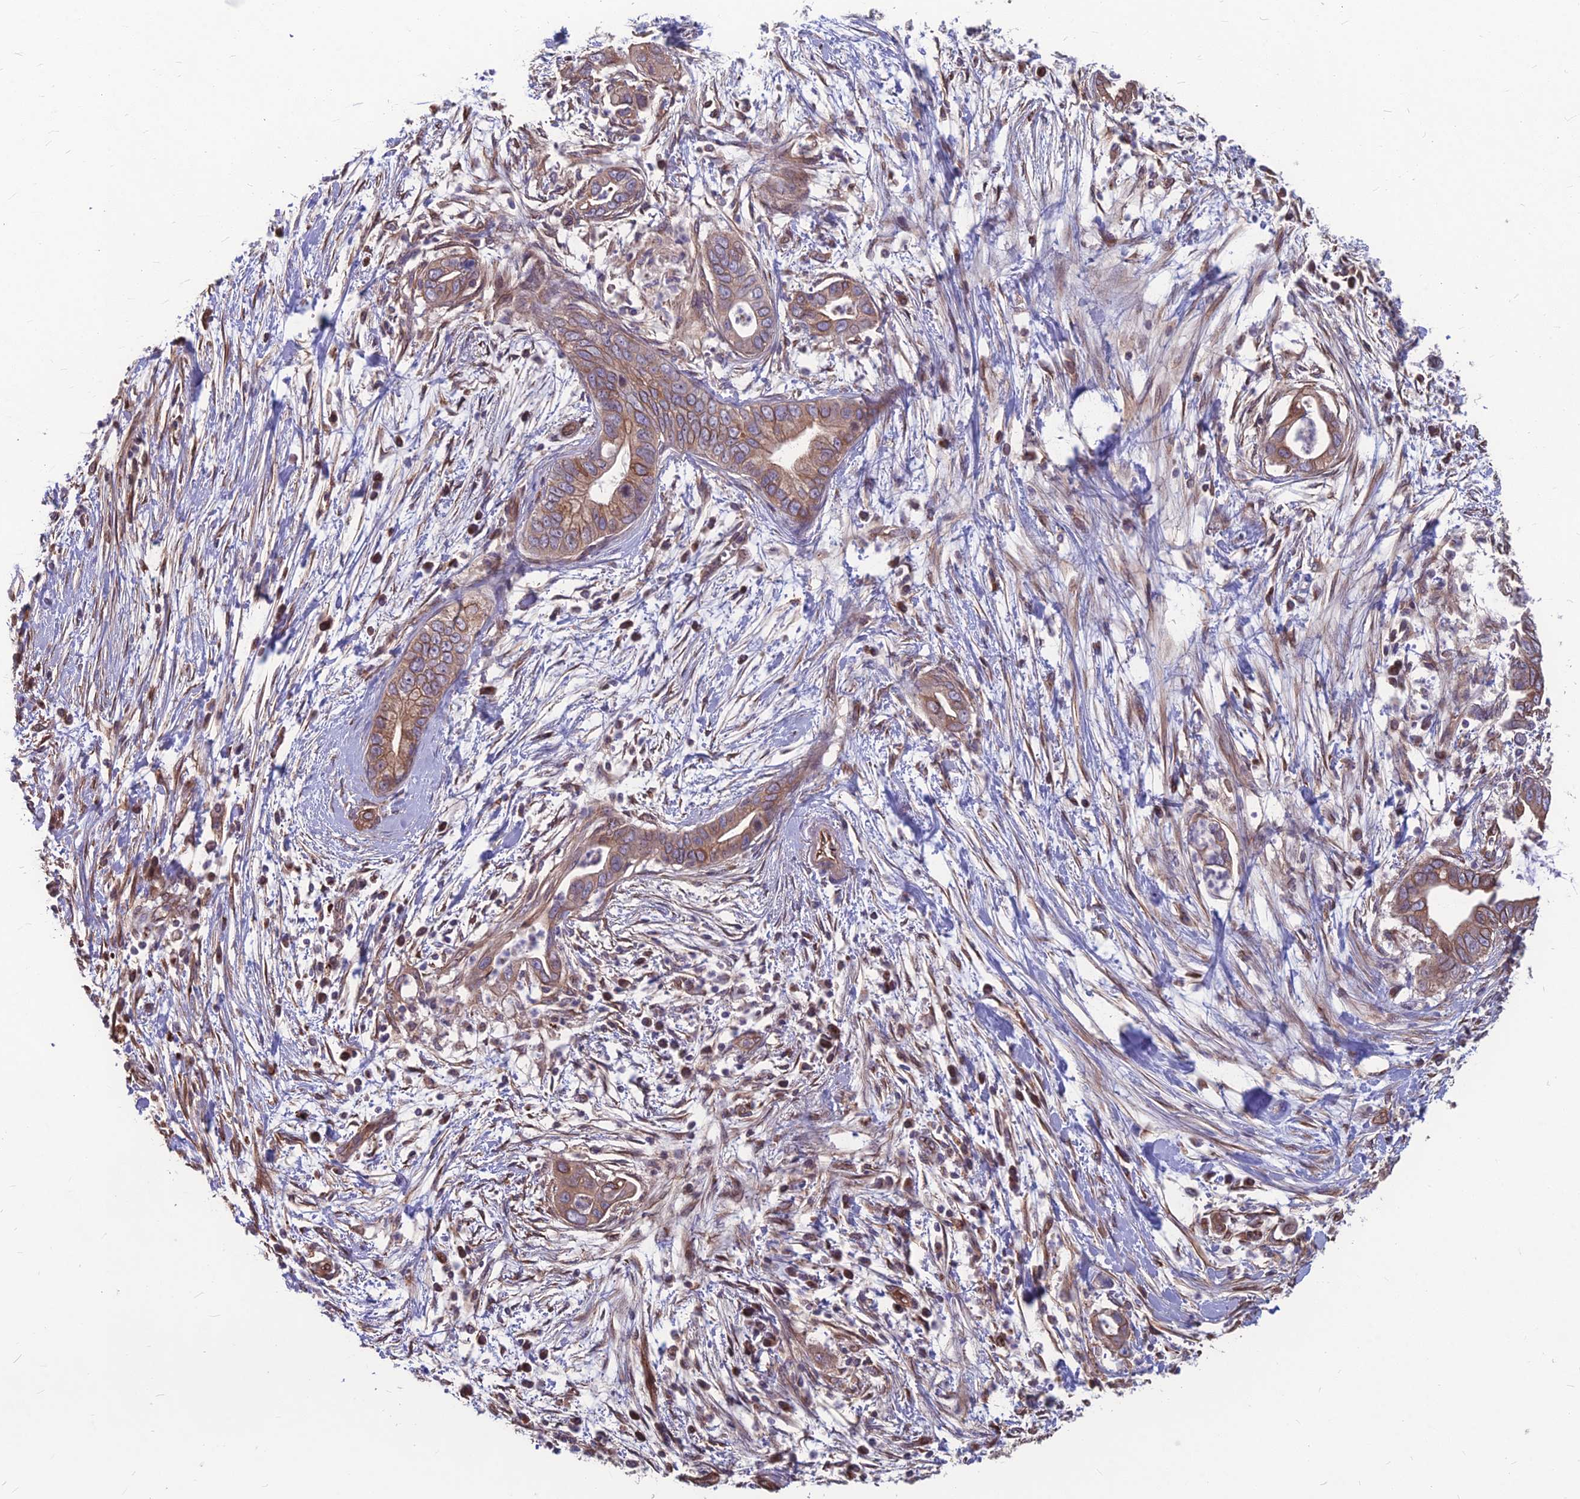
{"staining": {"intensity": "moderate", "quantity": "25%-75%", "location": "cytoplasmic/membranous"}, "tissue": "pancreatic cancer", "cell_type": "Tumor cells", "image_type": "cancer", "snomed": [{"axis": "morphology", "description": "Adenocarcinoma, NOS"}, {"axis": "topography", "description": "Pancreas"}], "caption": "Immunohistochemical staining of pancreatic adenocarcinoma reveals medium levels of moderate cytoplasmic/membranous protein expression in approximately 25%-75% of tumor cells.", "gene": "LSM6", "patient": {"sex": "male", "age": 75}}